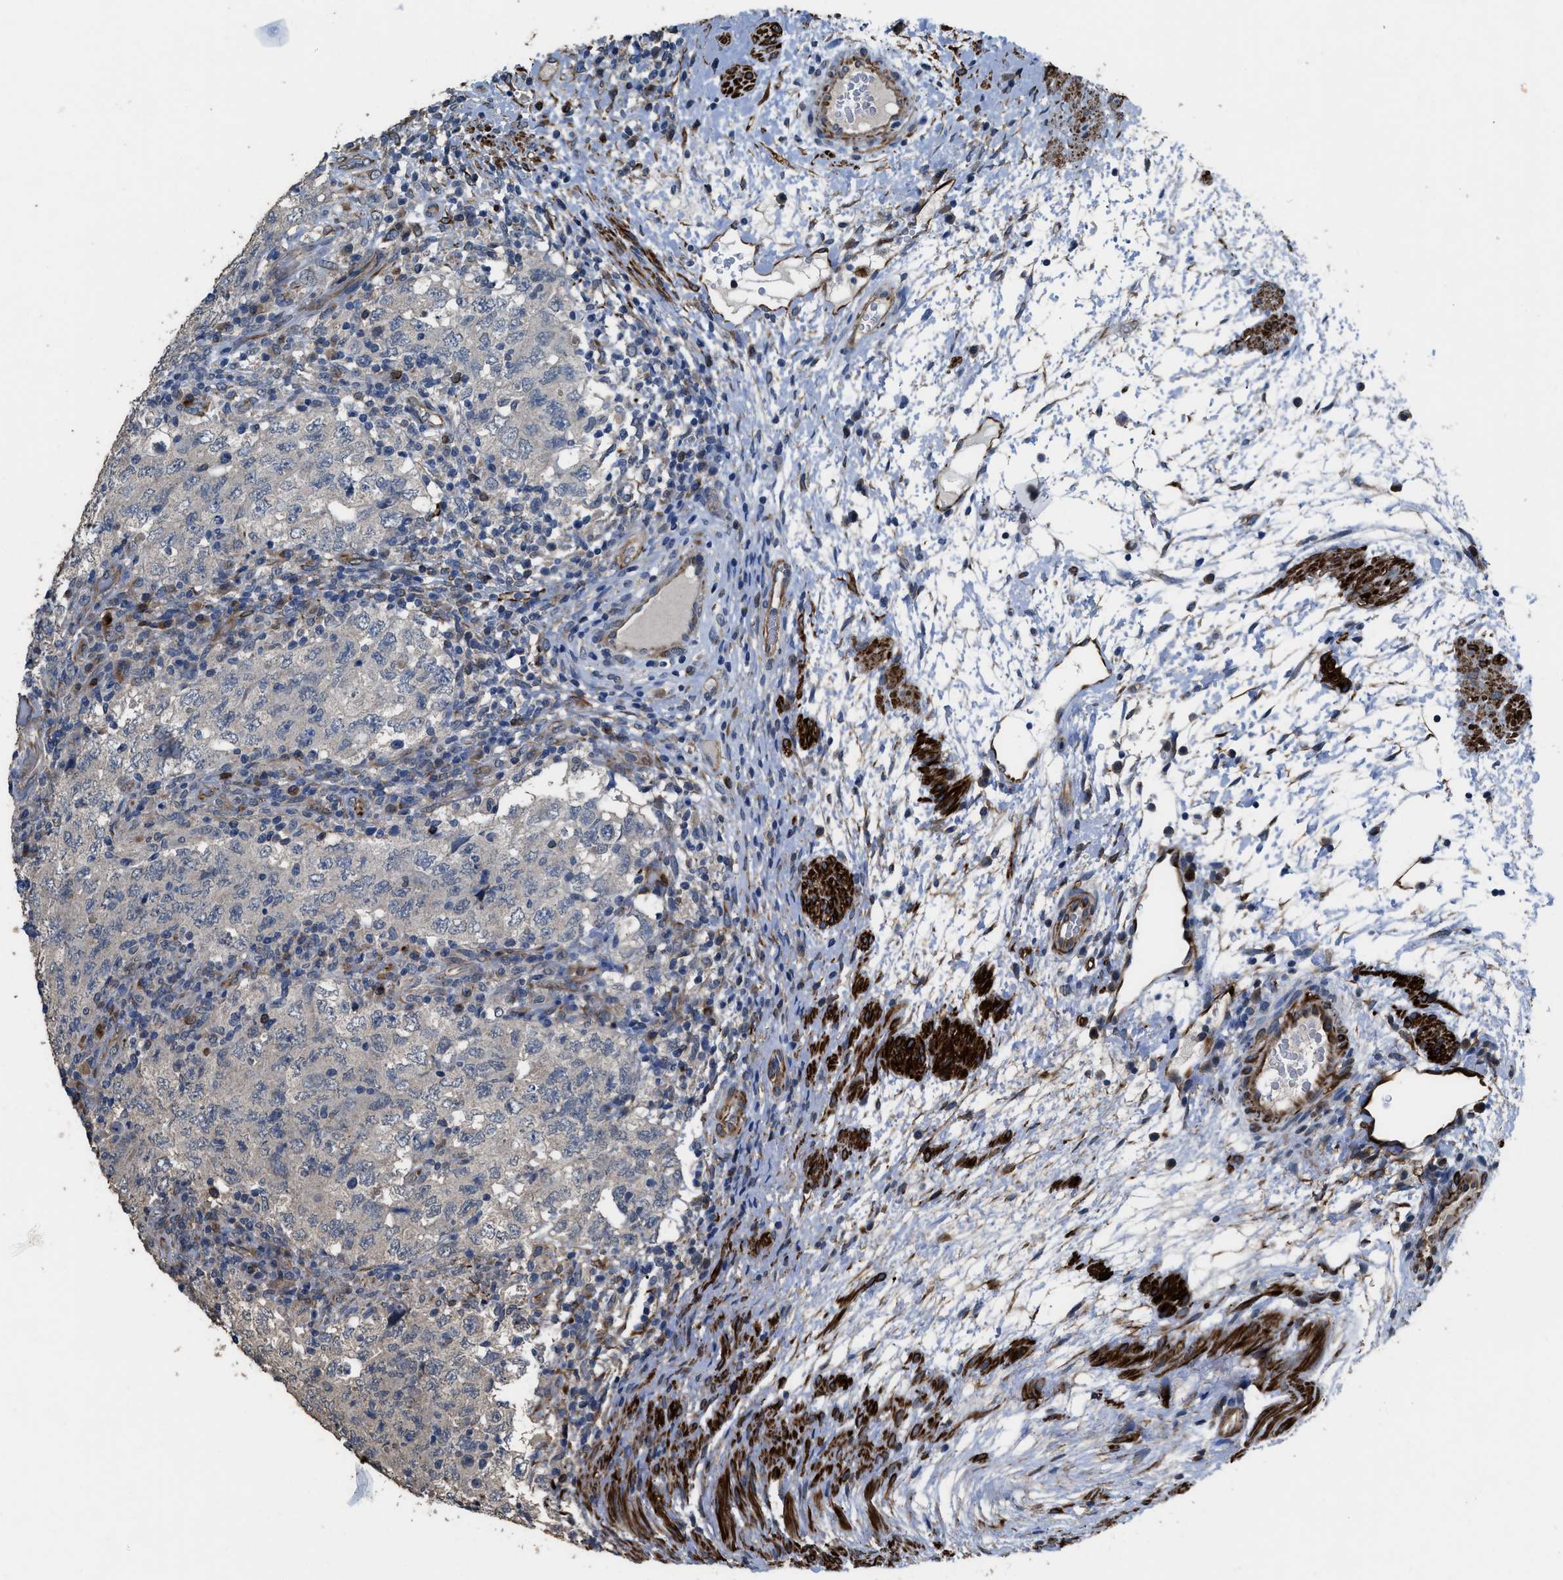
{"staining": {"intensity": "weak", "quantity": "<25%", "location": "cytoplasmic/membranous"}, "tissue": "testis cancer", "cell_type": "Tumor cells", "image_type": "cancer", "snomed": [{"axis": "morphology", "description": "Carcinoma, Embryonal, NOS"}, {"axis": "topography", "description": "Testis"}], "caption": "Human testis embryonal carcinoma stained for a protein using immunohistochemistry (IHC) reveals no expression in tumor cells.", "gene": "SYNM", "patient": {"sex": "male", "age": 26}}